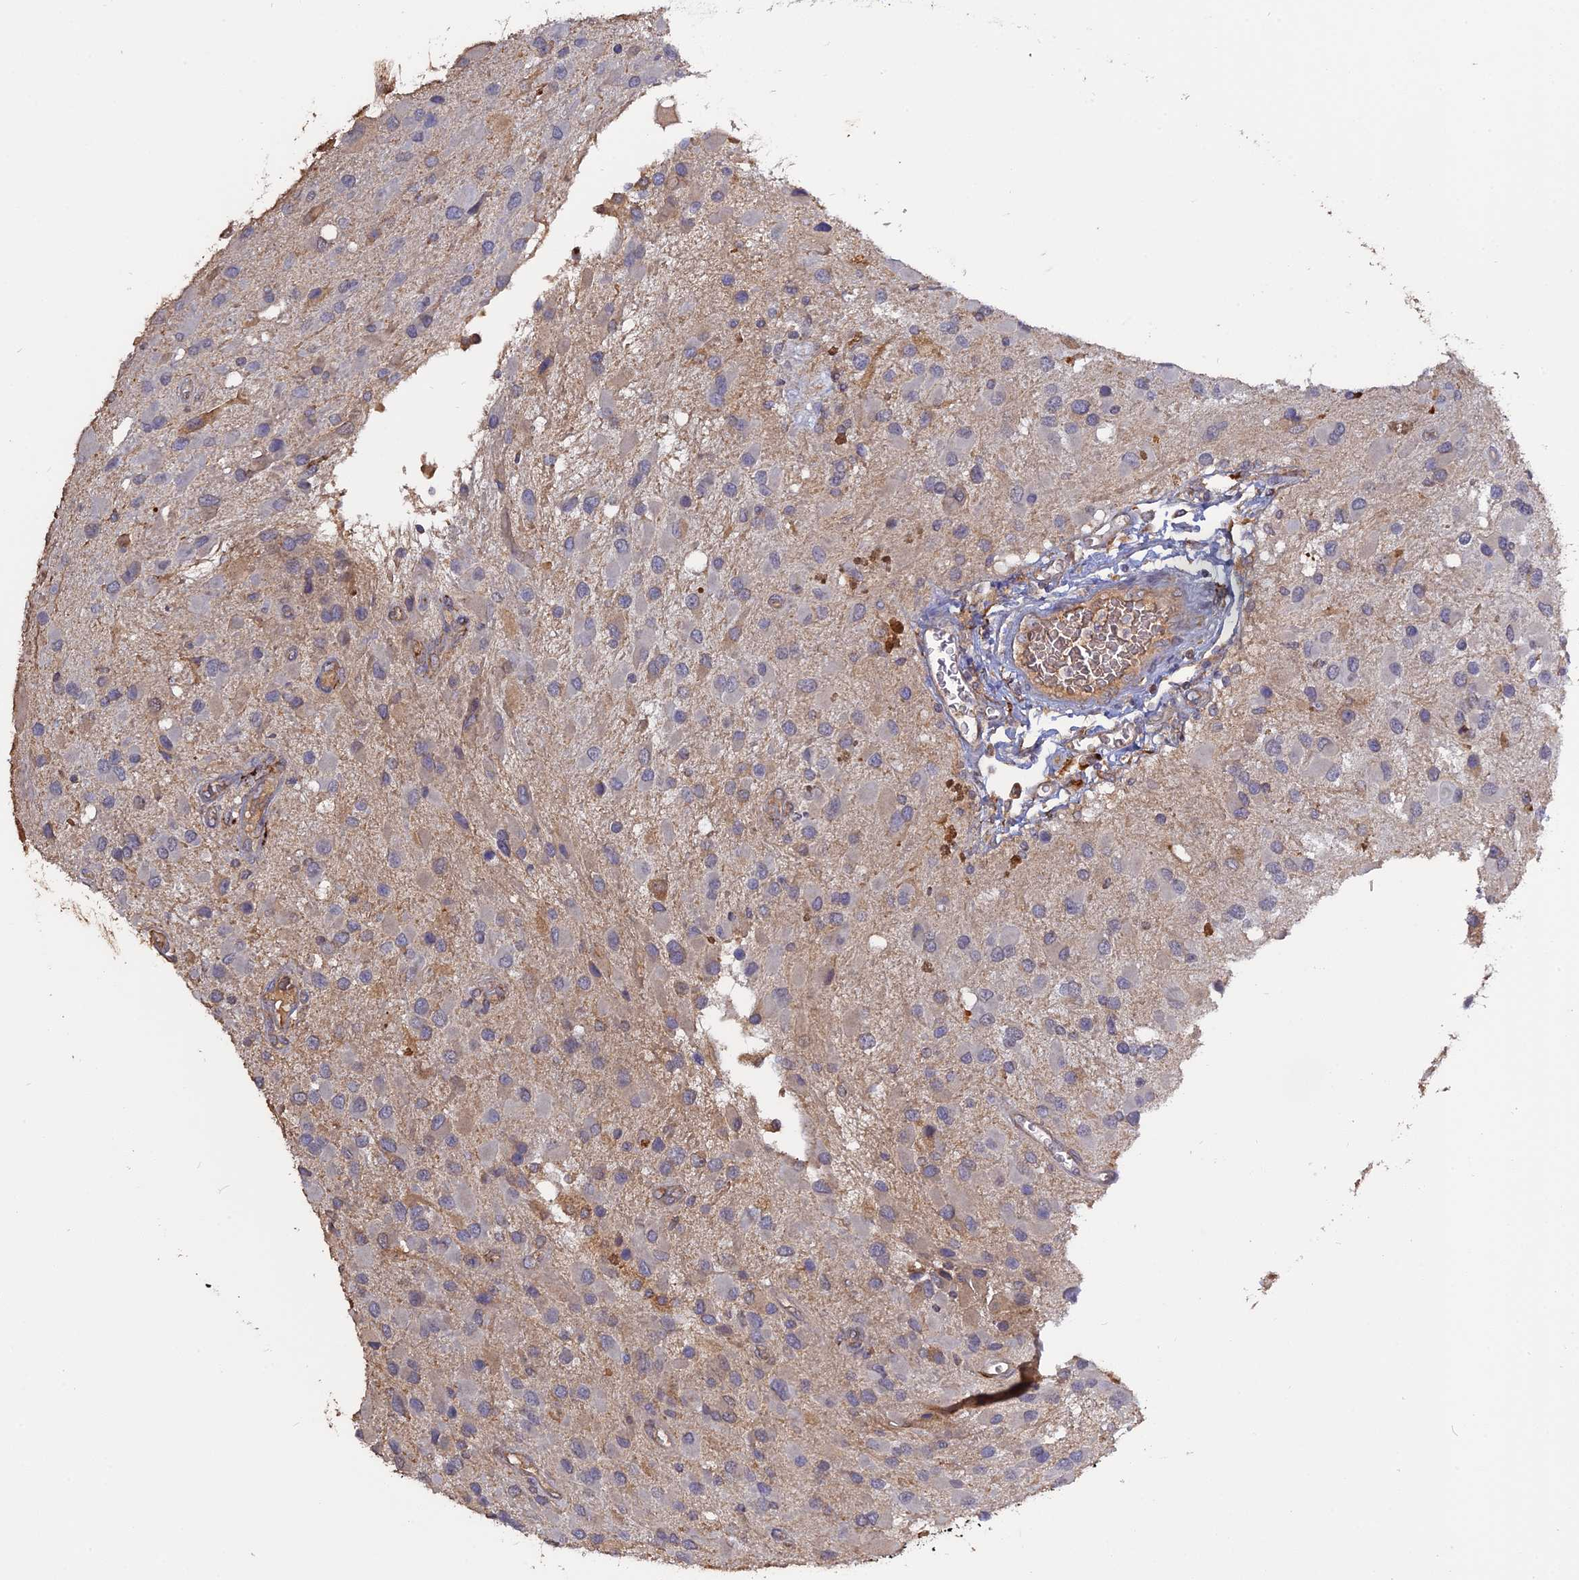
{"staining": {"intensity": "weak", "quantity": "<25%", "location": "cytoplasmic/membranous"}, "tissue": "glioma", "cell_type": "Tumor cells", "image_type": "cancer", "snomed": [{"axis": "morphology", "description": "Glioma, malignant, High grade"}, {"axis": "topography", "description": "Brain"}], "caption": "Immunohistochemistry (IHC) histopathology image of neoplastic tissue: human malignant high-grade glioma stained with DAB reveals no significant protein positivity in tumor cells.", "gene": "PPIC", "patient": {"sex": "male", "age": 53}}